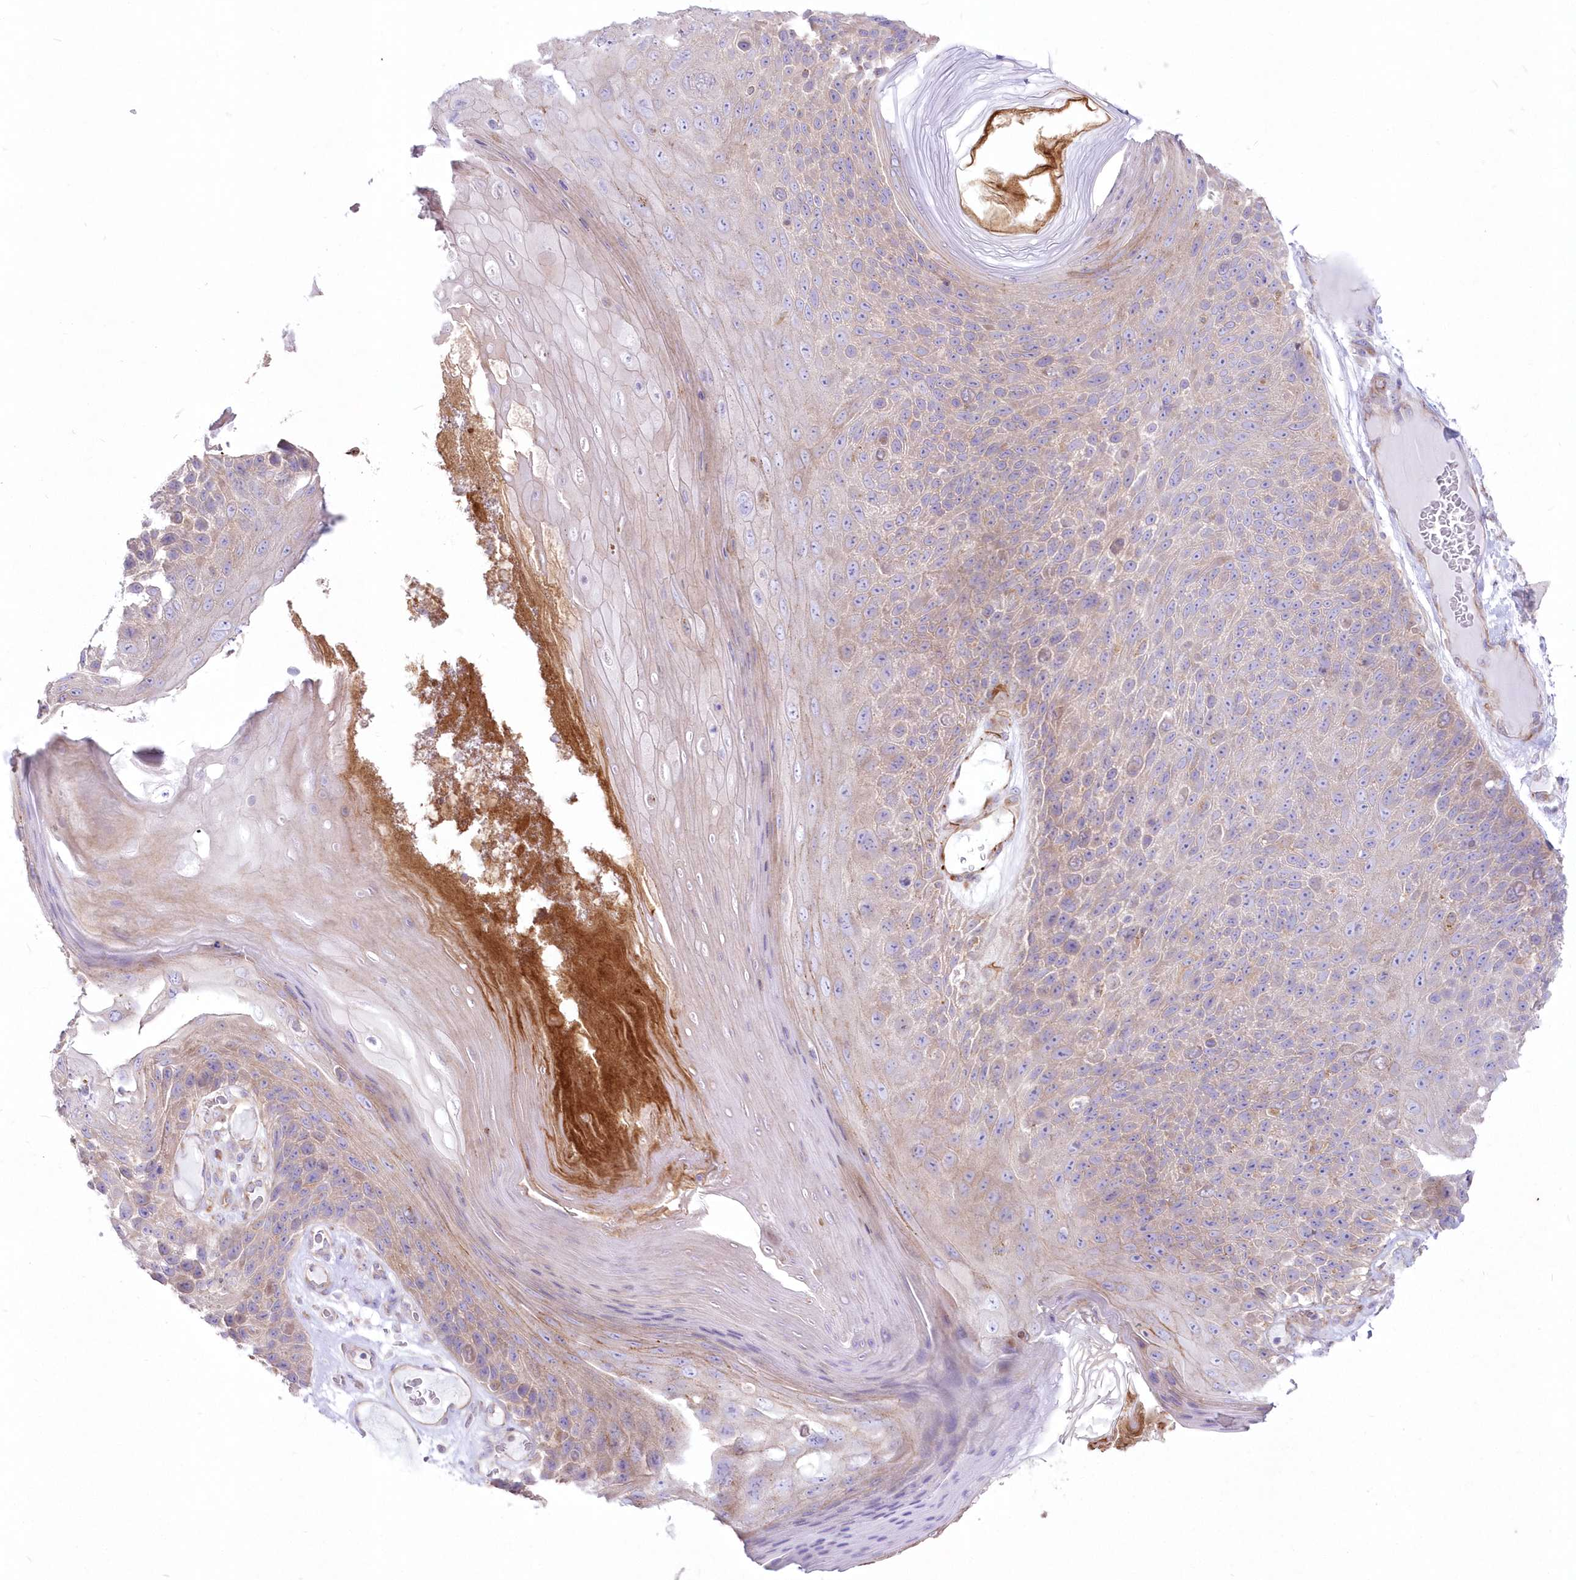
{"staining": {"intensity": "weak", "quantity": "25%-75%", "location": "cytoplasmic/membranous"}, "tissue": "skin cancer", "cell_type": "Tumor cells", "image_type": "cancer", "snomed": [{"axis": "morphology", "description": "Squamous cell carcinoma, NOS"}, {"axis": "topography", "description": "Skin"}], "caption": "Immunohistochemistry (IHC) of human skin cancer (squamous cell carcinoma) demonstrates low levels of weak cytoplasmic/membranous expression in approximately 25%-75% of tumor cells. Nuclei are stained in blue.", "gene": "ZNF843", "patient": {"sex": "female", "age": 88}}